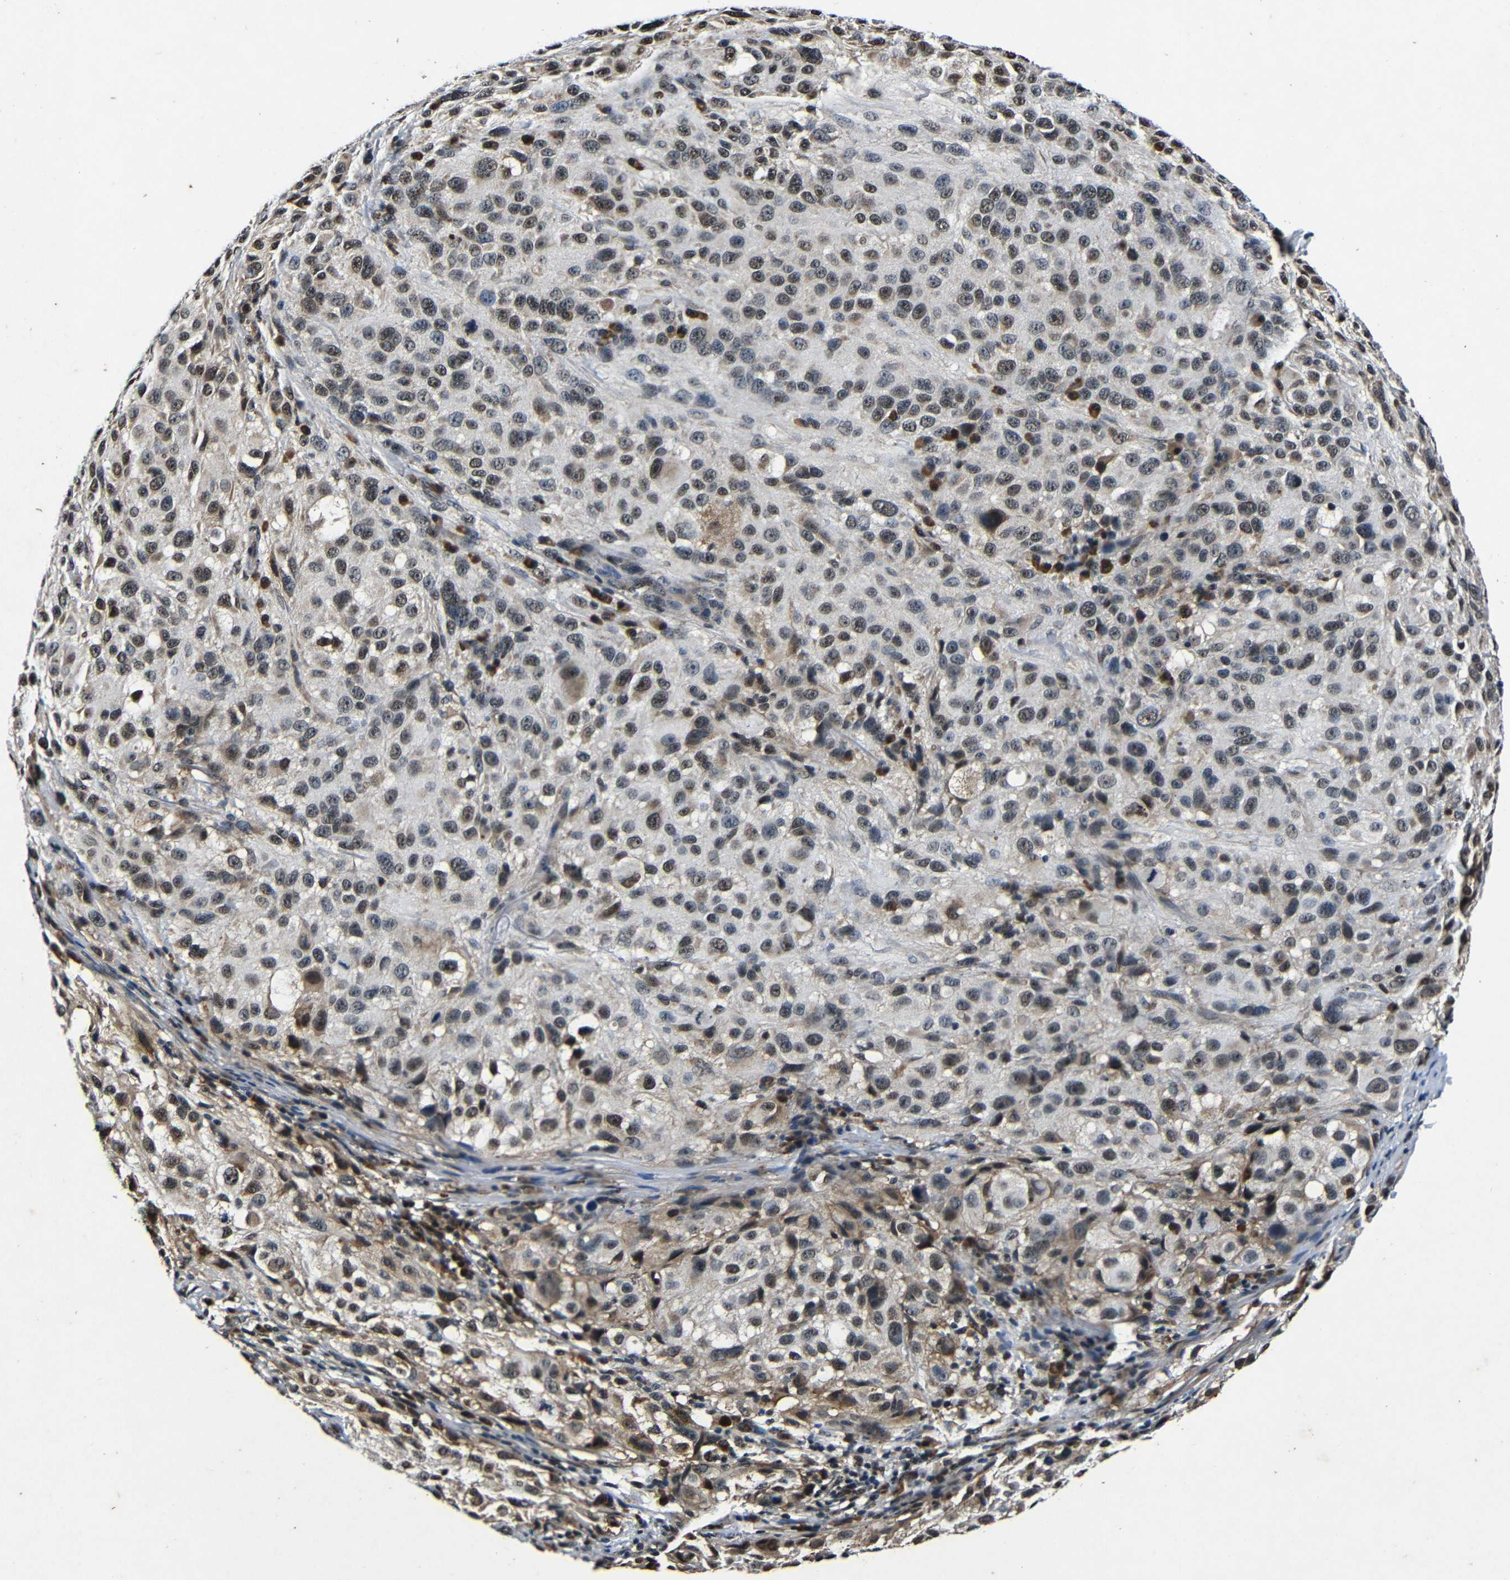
{"staining": {"intensity": "moderate", "quantity": ">75%", "location": "cytoplasmic/membranous,nuclear"}, "tissue": "melanoma", "cell_type": "Tumor cells", "image_type": "cancer", "snomed": [{"axis": "morphology", "description": "Necrosis, NOS"}, {"axis": "morphology", "description": "Malignant melanoma, NOS"}, {"axis": "topography", "description": "Skin"}], "caption": "This is an image of immunohistochemistry (IHC) staining of melanoma, which shows moderate staining in the cytoplasmic/membranous and nuclear of tumor cells.", "gene": "FOXD4", "patient": {"sex": "female", "age": 87}}